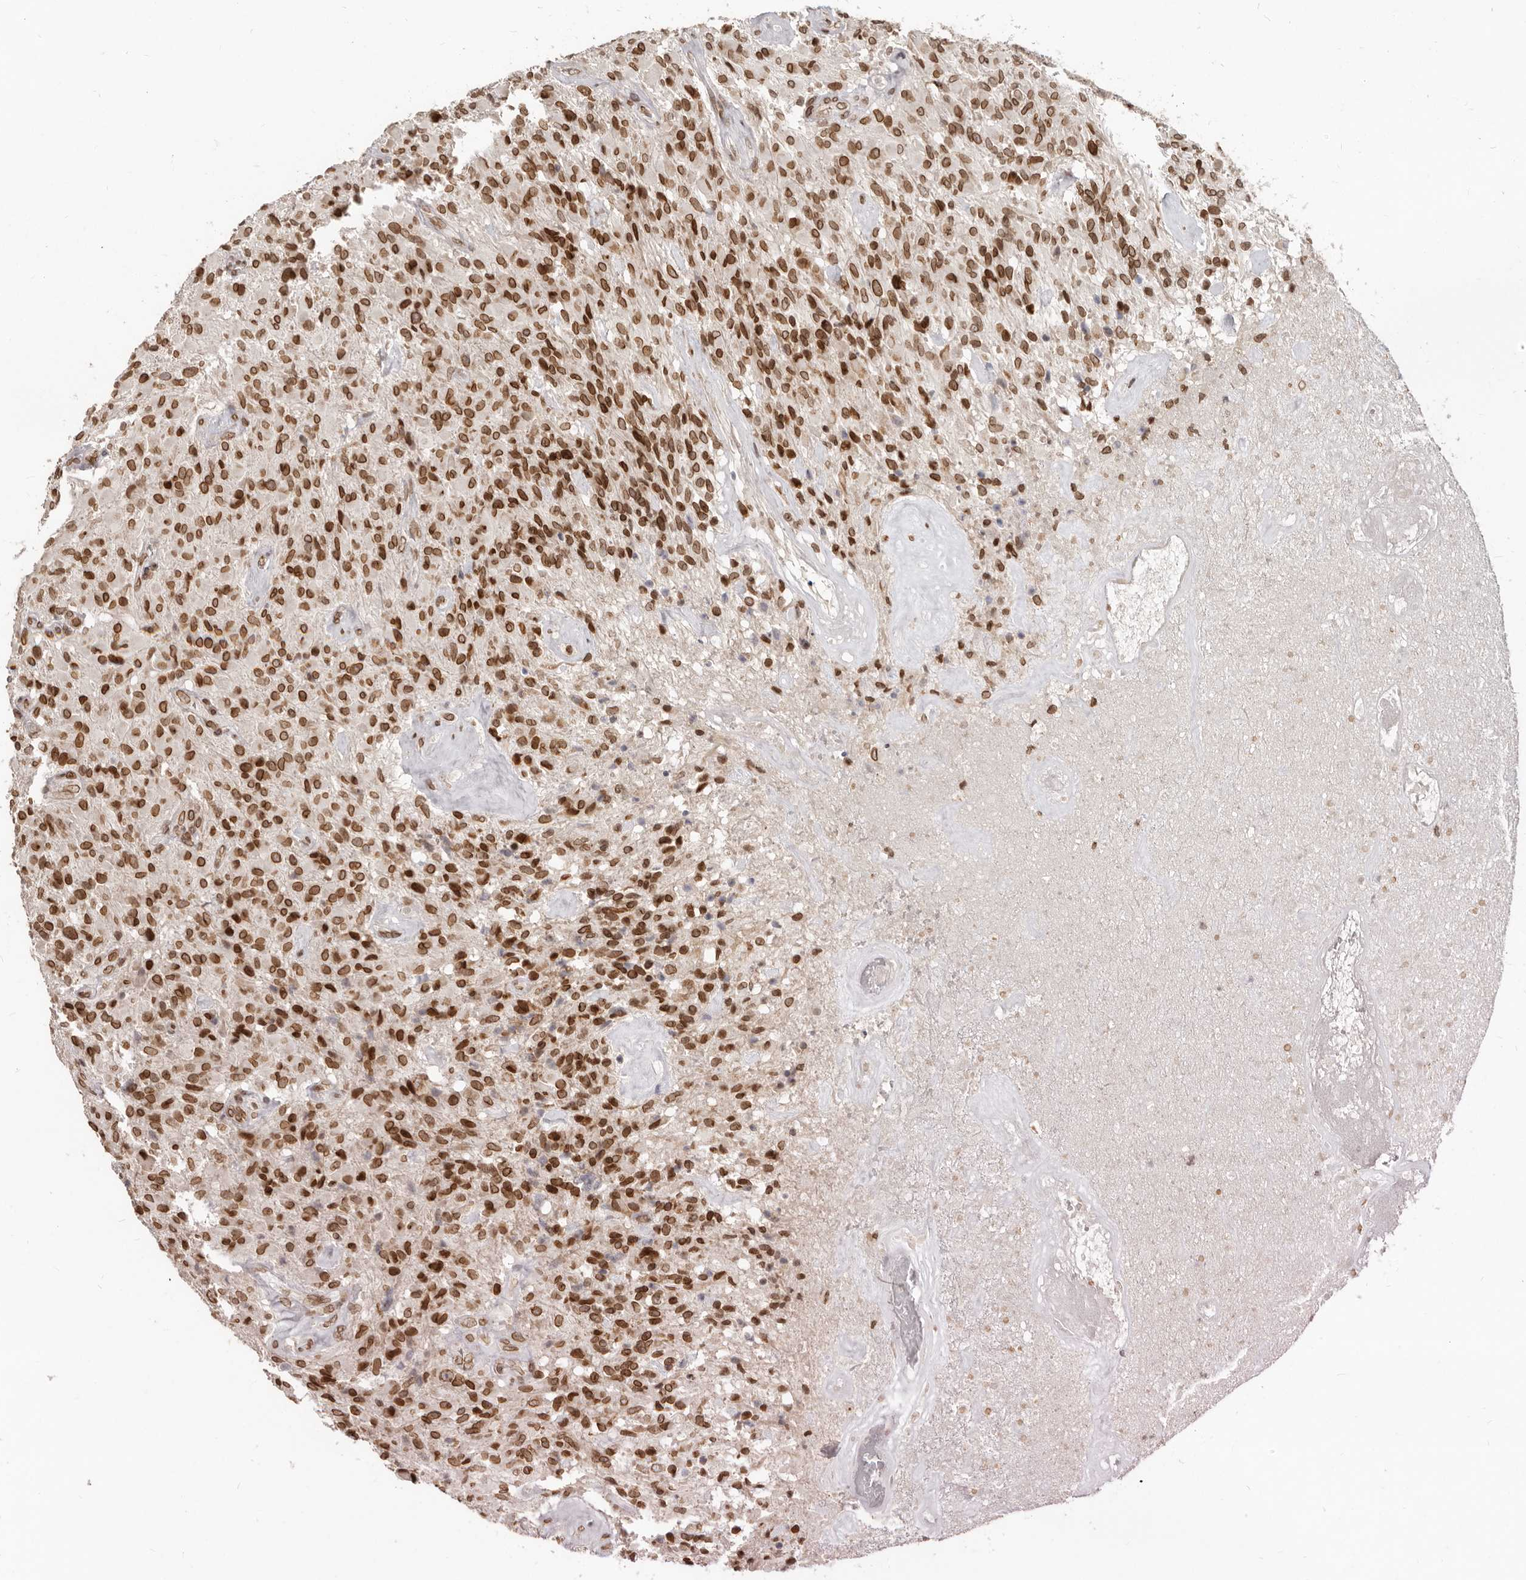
{"staining": {"intensity": "strong", "quantity": ">75%", "location": "cytoplasmic/membranous,nuclear"}, "tissue": "glioma", "cell_type": "Tumor cells", "image_type": "cancer", "snomed": [{"axis": "morphology", "description": "Glioma, malignant, High grade"}, {"axis": "topography", "description": "Brain"}], "caption": "DAB (3,3'-diaminobenzidine) immunohistochemical staining of glioma shows strong cytoplasmic/membranous and nuclear protein positivity in approximately >75% of tumor cells.", "gene": "NUP153", "patient": {"sex": "male", "age": 71}}